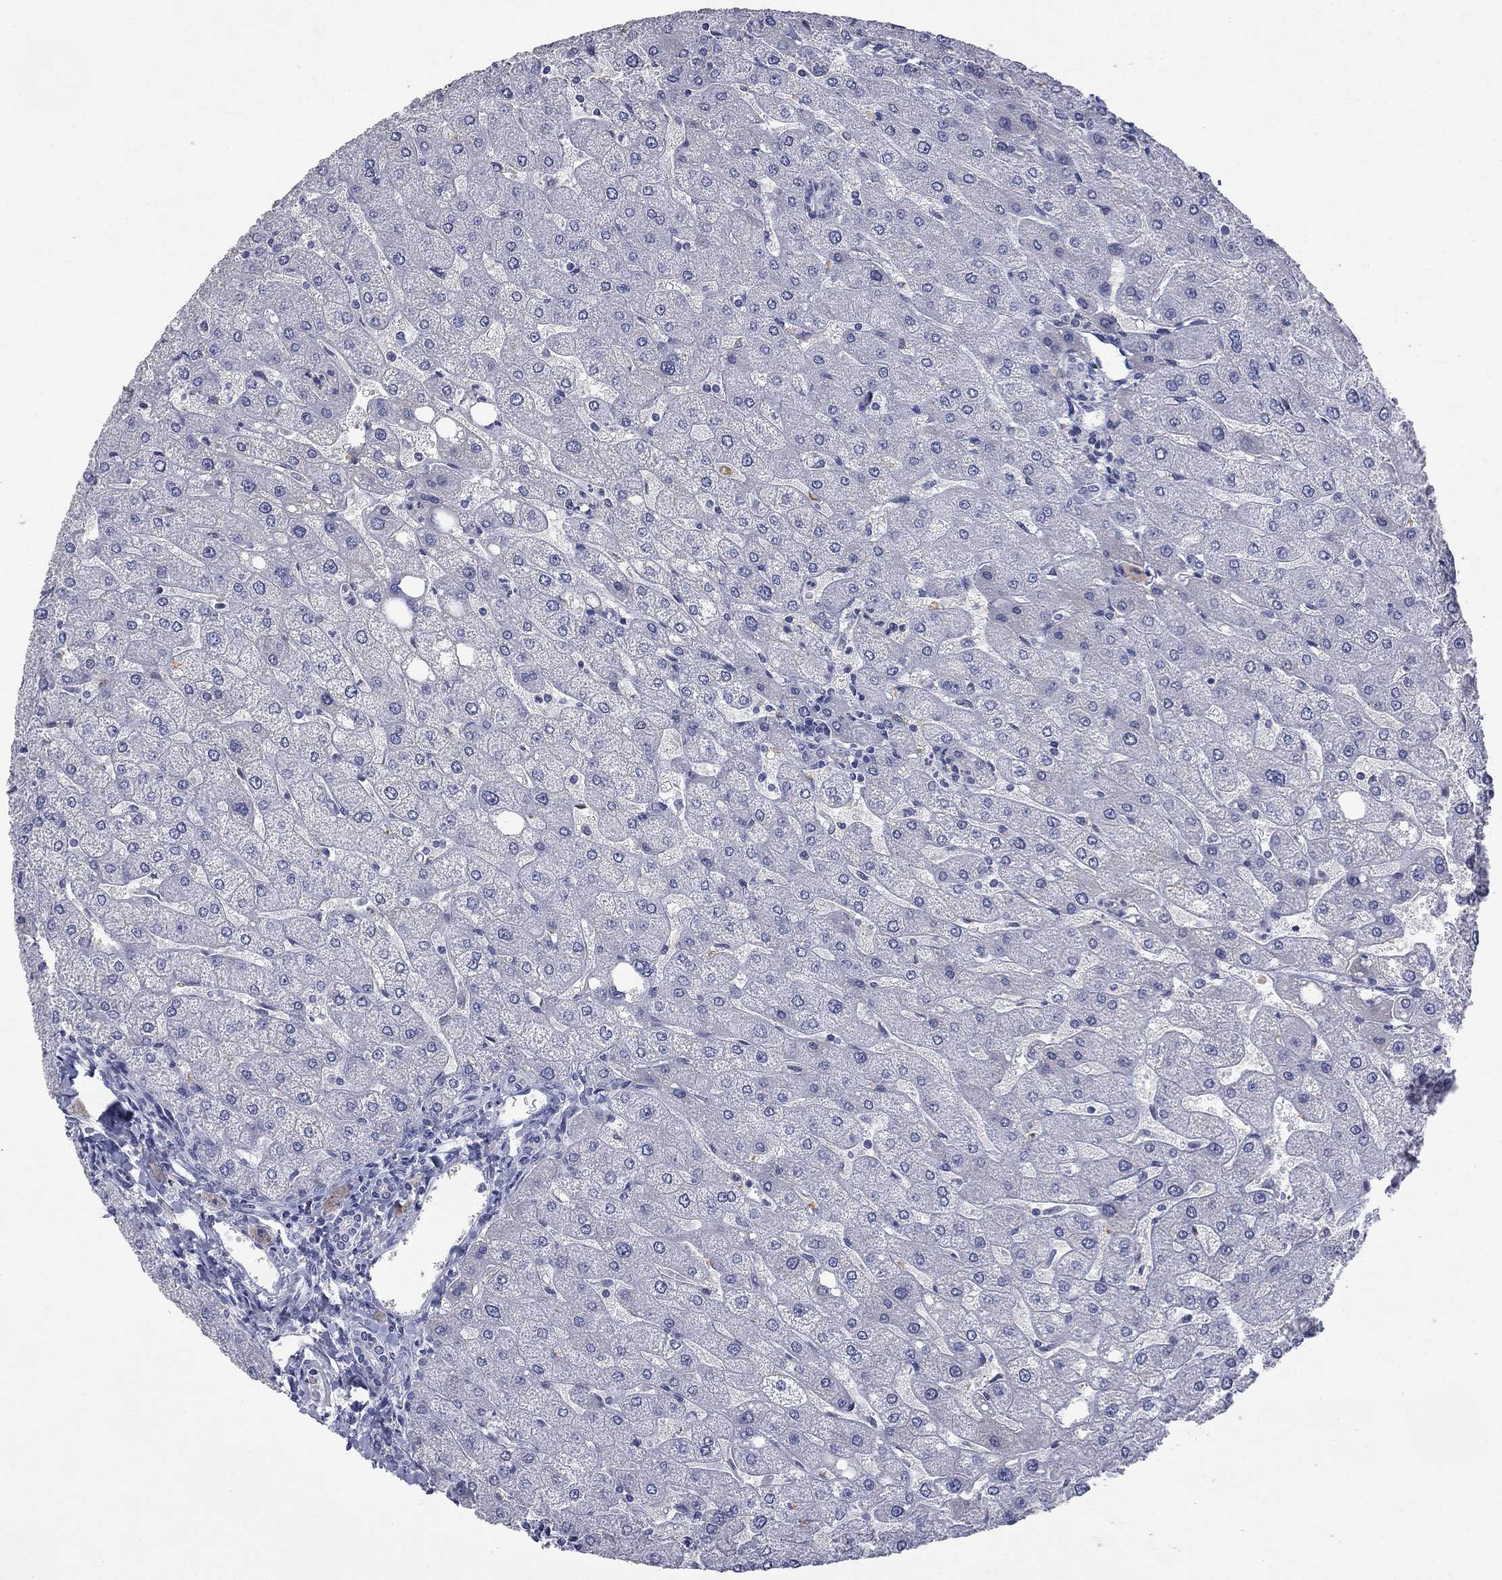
{"staining": {"intensity": "negative", "quantity": "none", "location": "none"}, "tissue": "liver", "cell_type": "Cholangiocytes", "image_type": "normal", "snomed": [{"axis": "morphology", "description": "Normal tissue, NOS"}, {"axis": "topography", "description": "Liver"}], "caption": "Cholangiocytes are negative for brown protein staining in benign liver. The staining was performed using DAB (3,3'-diaminobenzidine) to visualize the protein expression in brown, while the nuclei were stained in blue with hematoxylin (Magnification: 20x).", "gene": "SLC51A", "patient": {"sex": "male", "age": 67}}